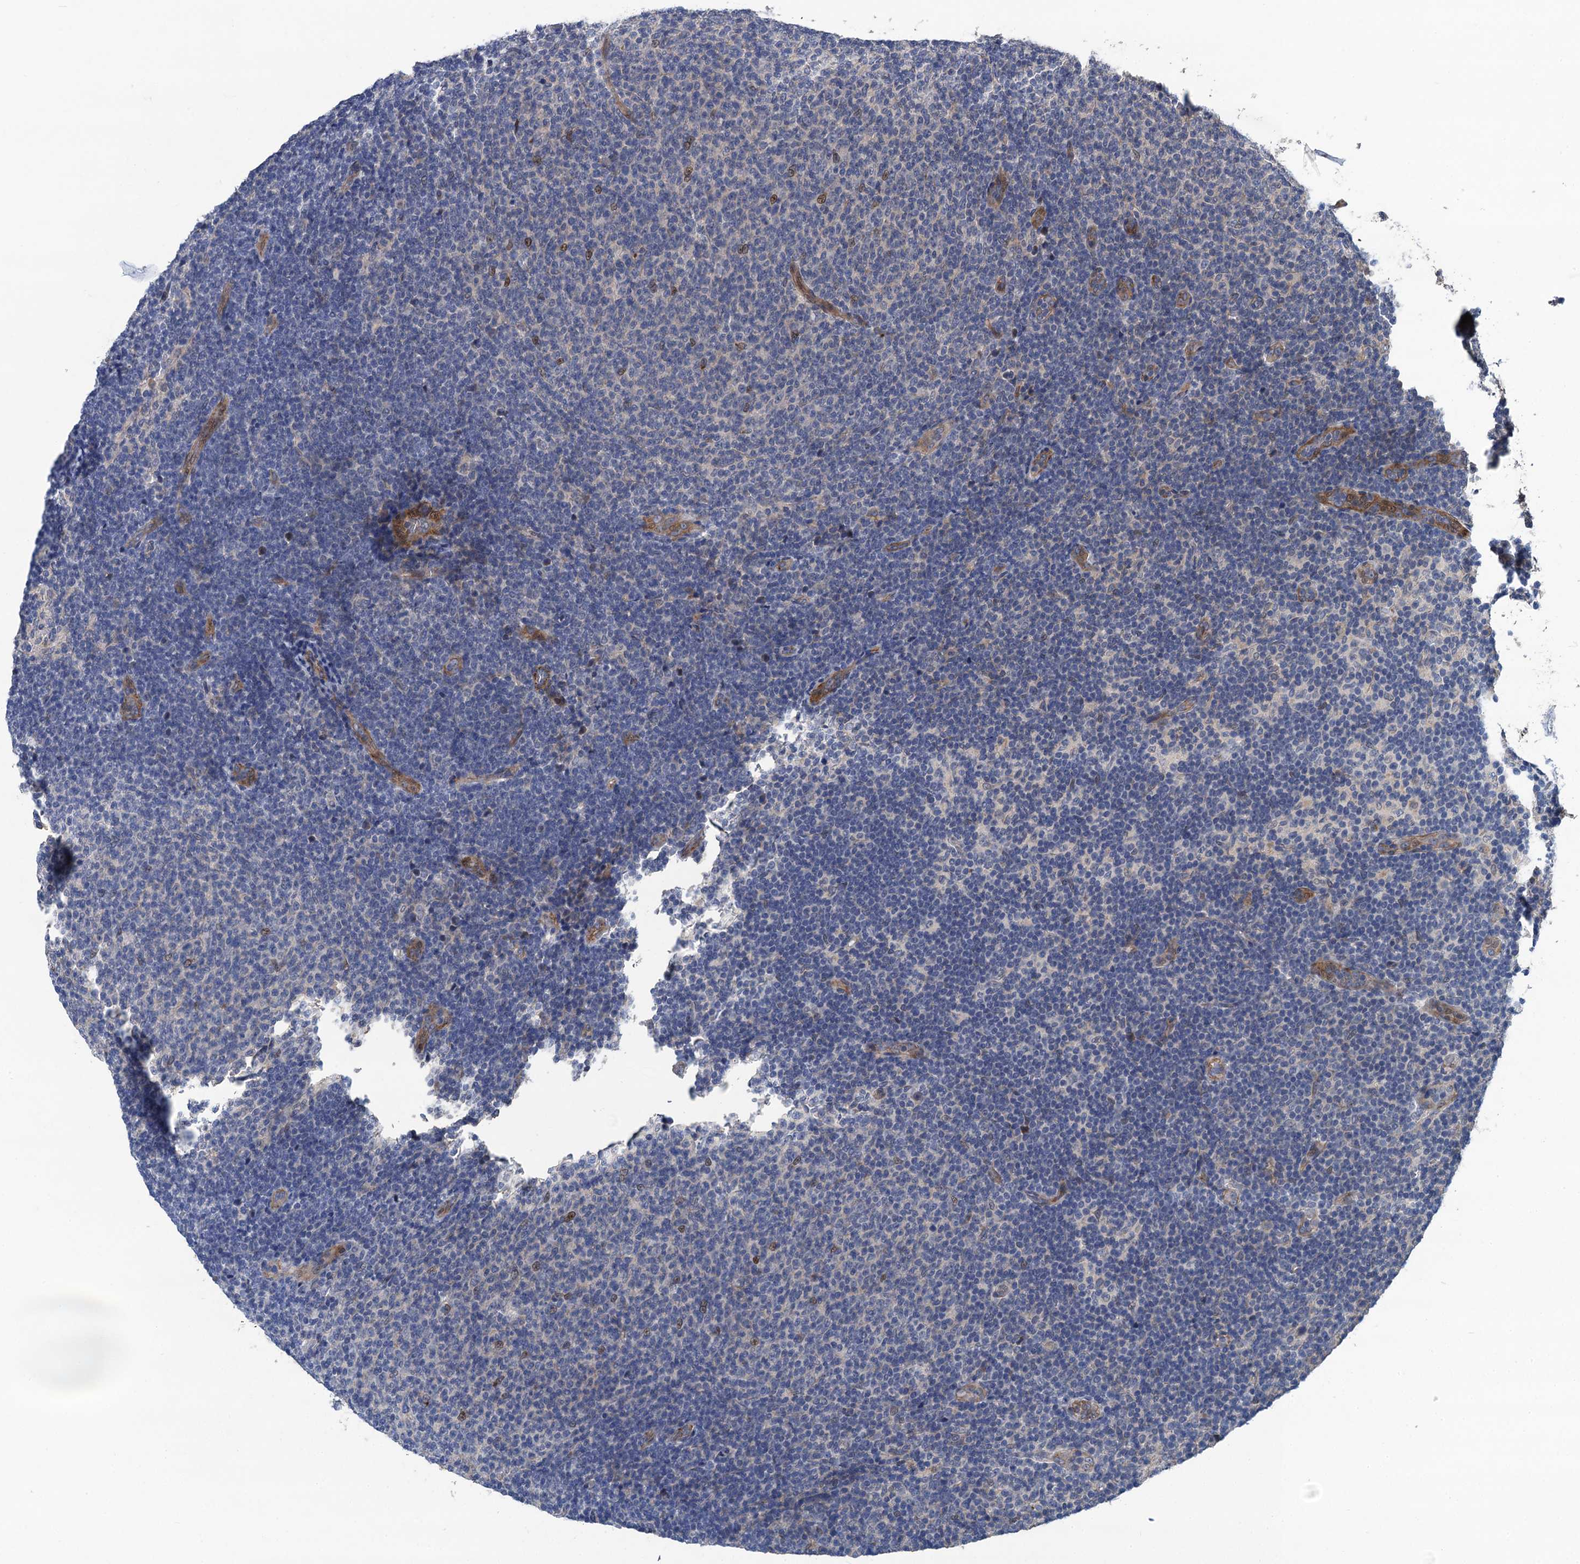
{"staining": {"intensity": "negative", "quantity": "none", "location": "none"}, "tissue": "lymphoma", "cell_type": "Tumor cells", "image_type": "cancer", "snomed": [{"axis": "morphology", "description": "Malignant lymphoma, non-Hodgkin's type, Low grade"}, {"axis": "topography", "description": "Lymph node"}], "caption": "A micrograph of lymphoma stained for a protein exhibits no brown staining in tumor cells.", "gene": "TRAF7", "patient": {"sex": "male", "age": 66}}